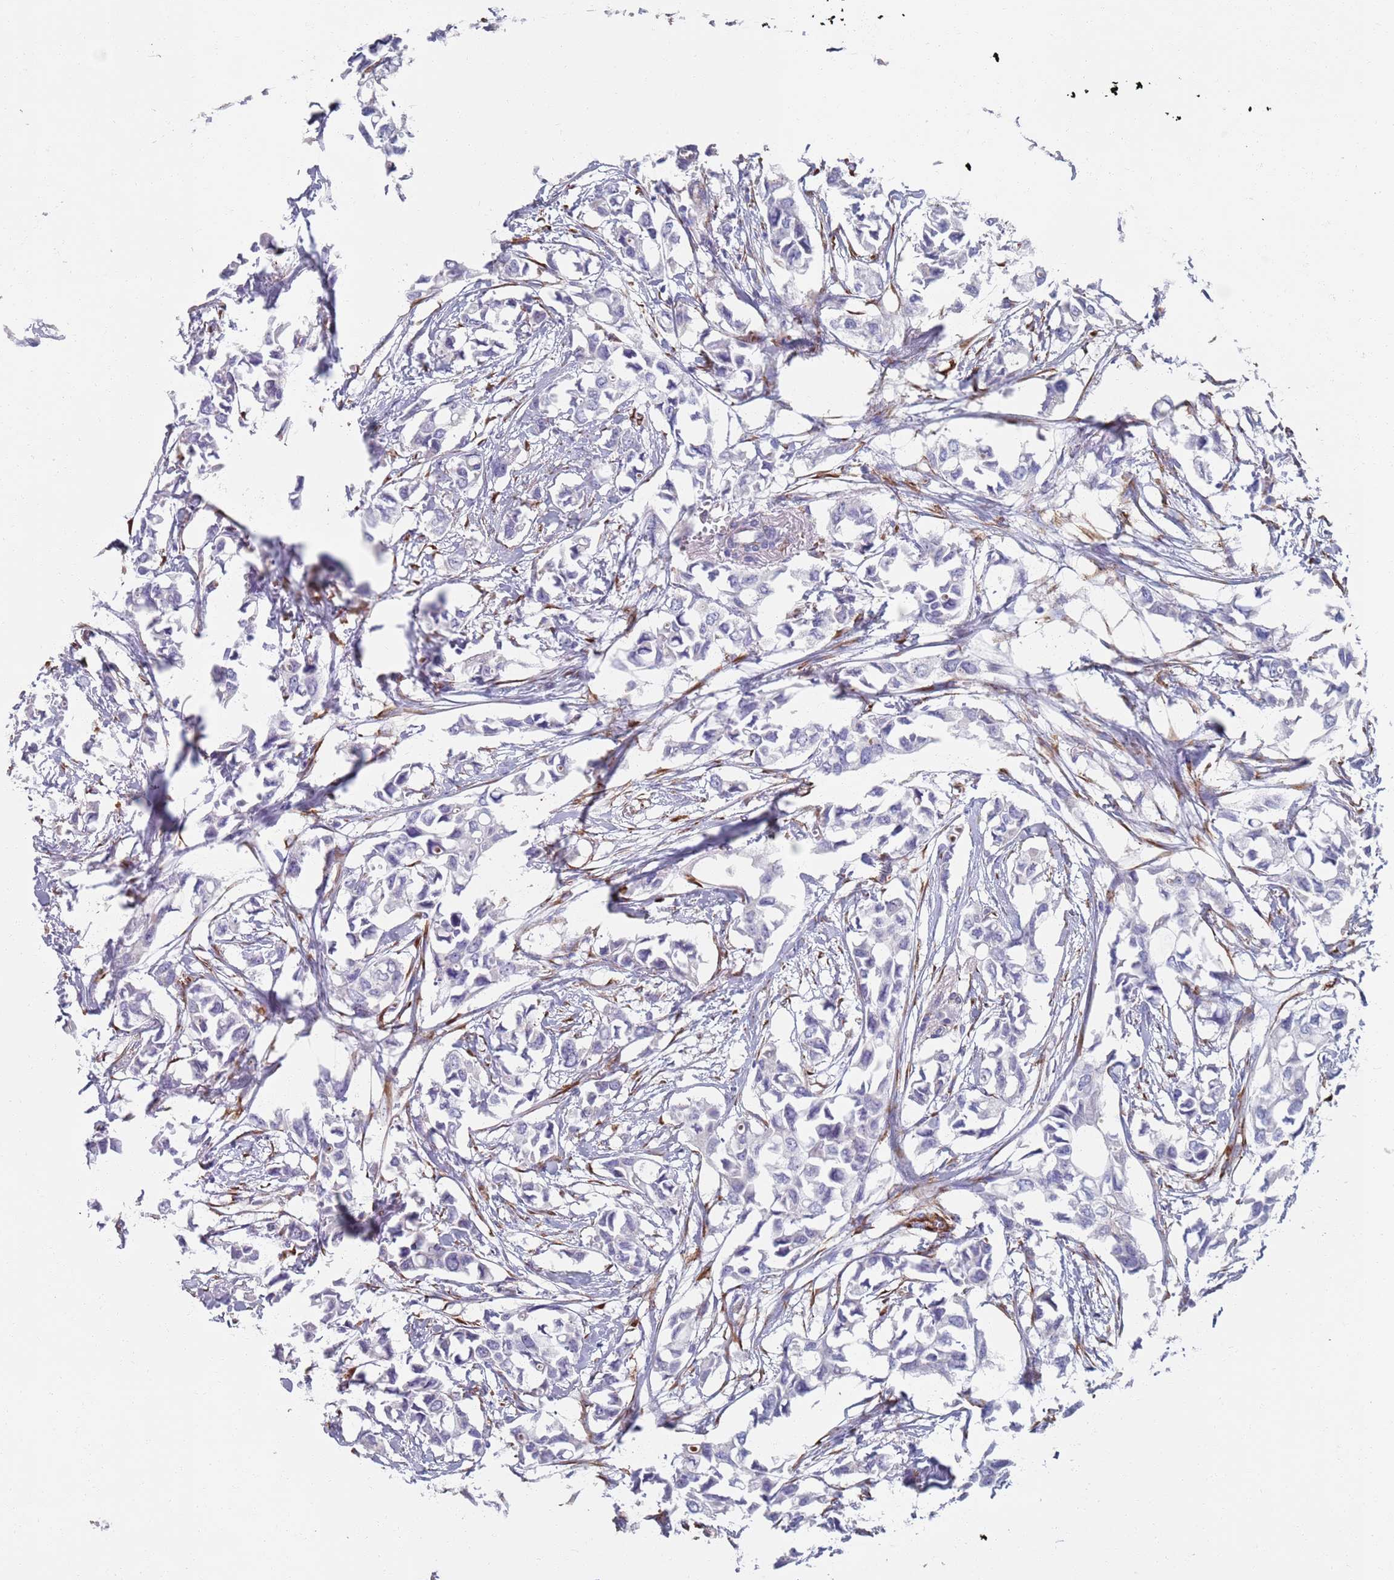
{"staining": {"intensity": "negative", "quantity": "none", "location": "none"}, "tissue": "breast cancer", "cell_type": "Tumor cells", "image_type": "cancer", "snomed": [{"axis": "morphology", "description": "Duct carcinoma"}, {"axis": "topography", "description": "Breast"}], "caption": "This is an immunohistochemistry photomicrograph of human breast cancer. There is no staining in tumor cells.", "gene": "PLOD1", "patient": {"sex": "female", "age": 41}}